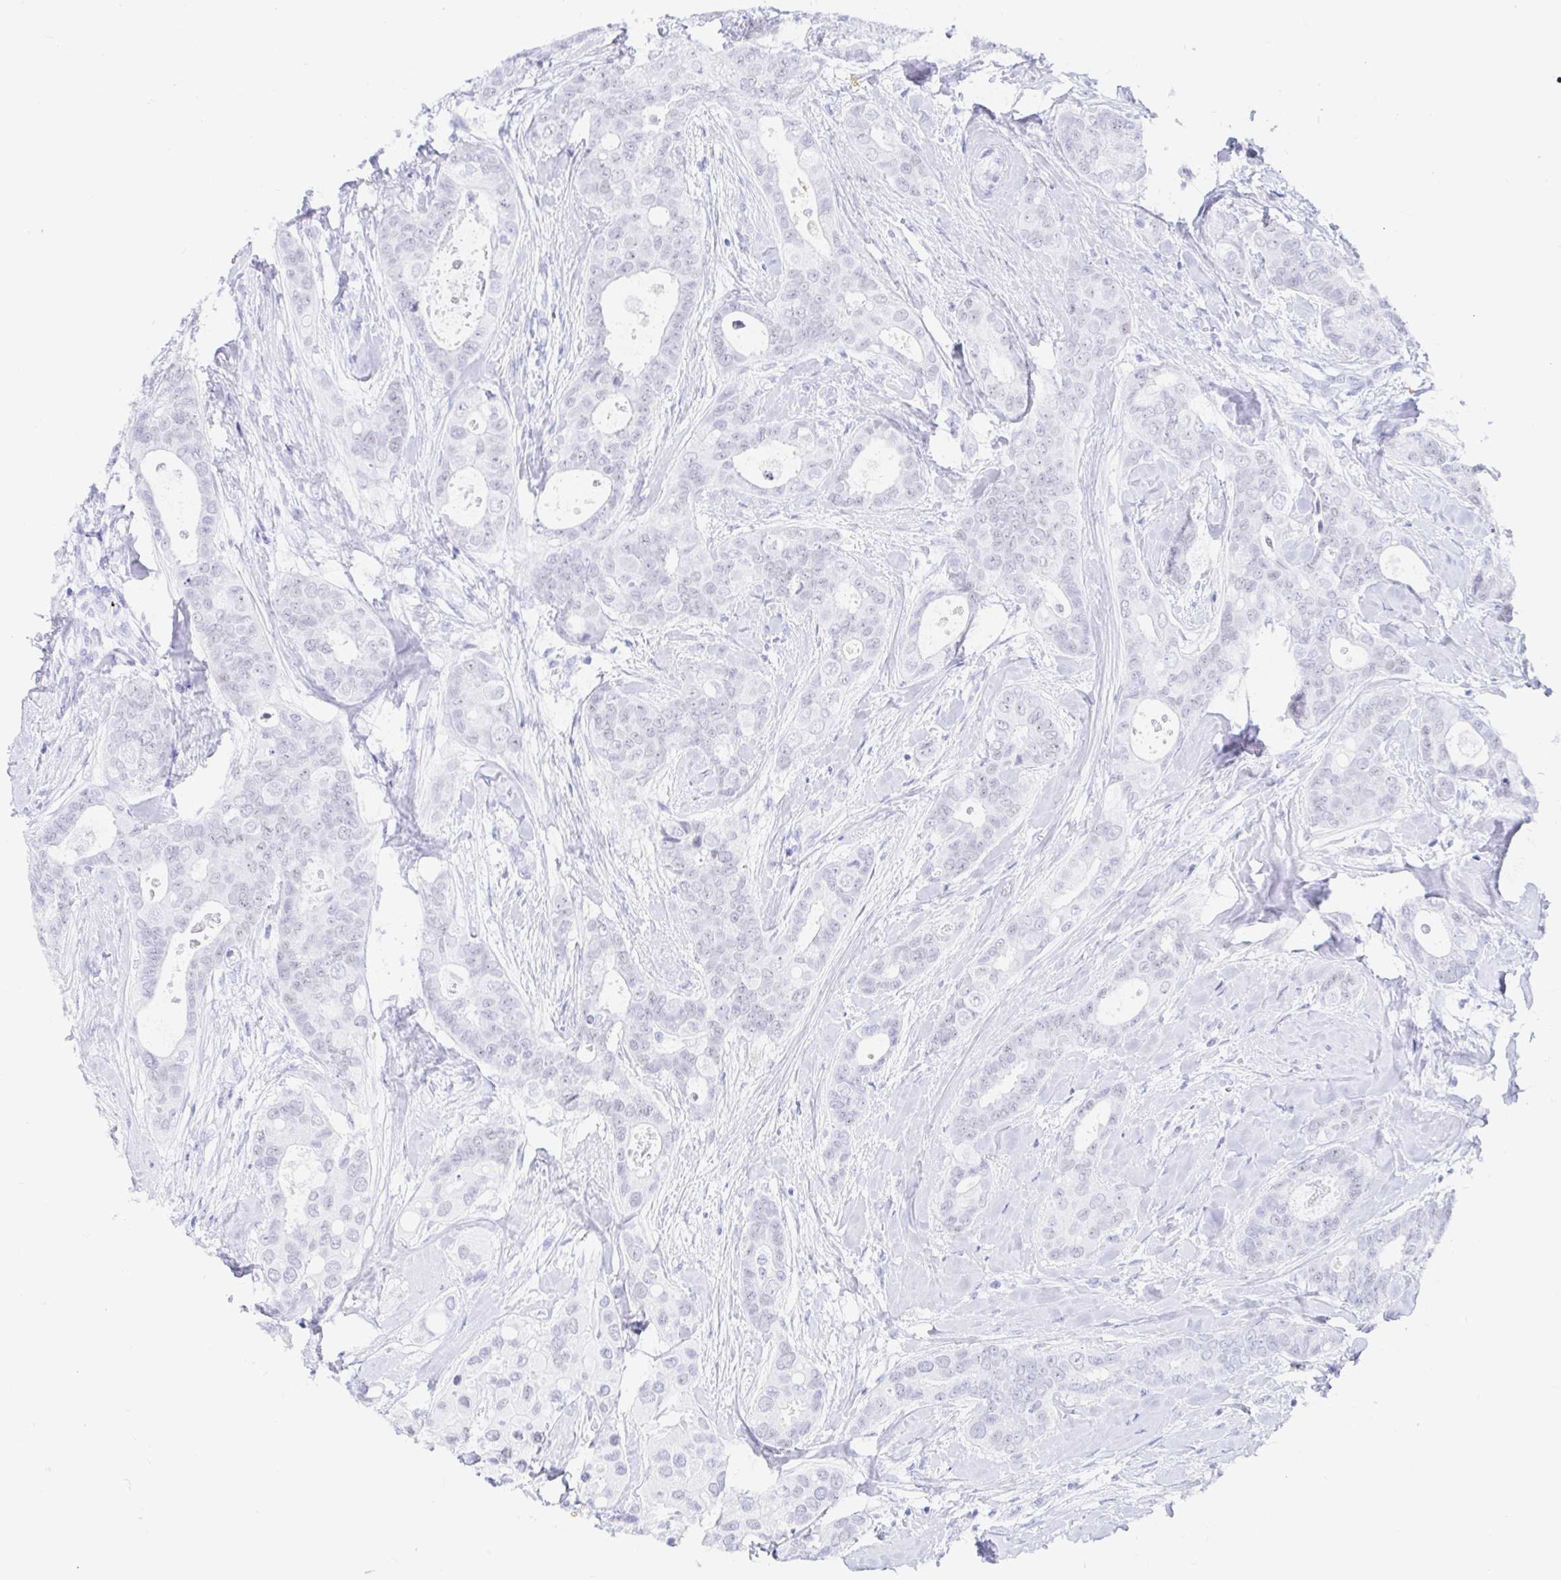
{"staining": {"intensity": "negative", "quantity": "none", "location": "none"}, "tissue": "breast cancer", "cell_type": "Tumor cells", "image_type": "cancer", "snomed": [{"axis": "morphology", "description": "Duct carcinoma"}, {"axis": "topography", "description": "Breast"}], "caption": "Protein analysis of infiltrating ductal carcinoma (breast) displays no significant staining in tumor cells.", "gene": "OR6T1", "patient": {"sex": "female", "age": 45}}